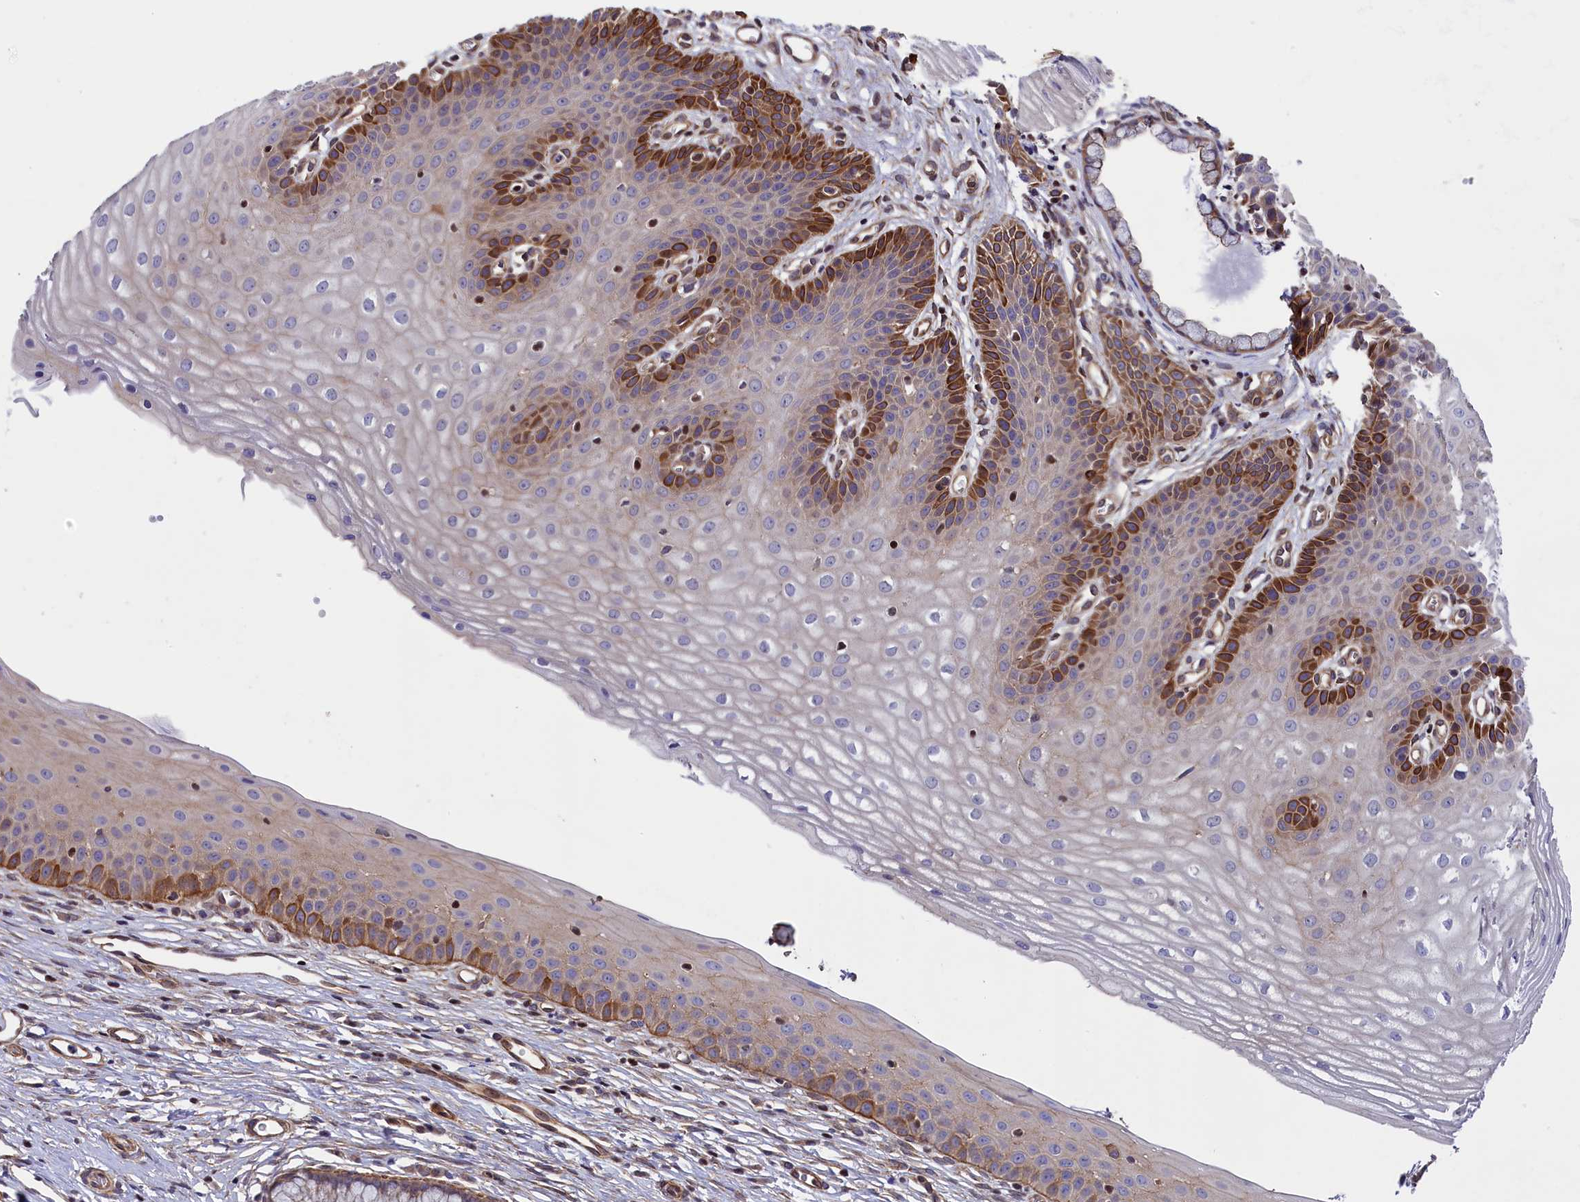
{"staining": {"intensity": "weak", "quantity": "25%-75%", "location": "cytoplasmic/membranous"}, "tissue": "cervix", "cell_type": "Glandular cells", "image_type": "normal", "snomed": [{"axis": "morphology", "description": "Normal tissue, NOS"}, {"axis": "topography", "description": "Cervix"}], "caption": "The micrograph shows a brown stain indicating the presence of a protein in the cytoplasmic/membranous of glandular cells in cervix.", "gene": "SP4", "patient": {"sex": "female", "age": 36}}